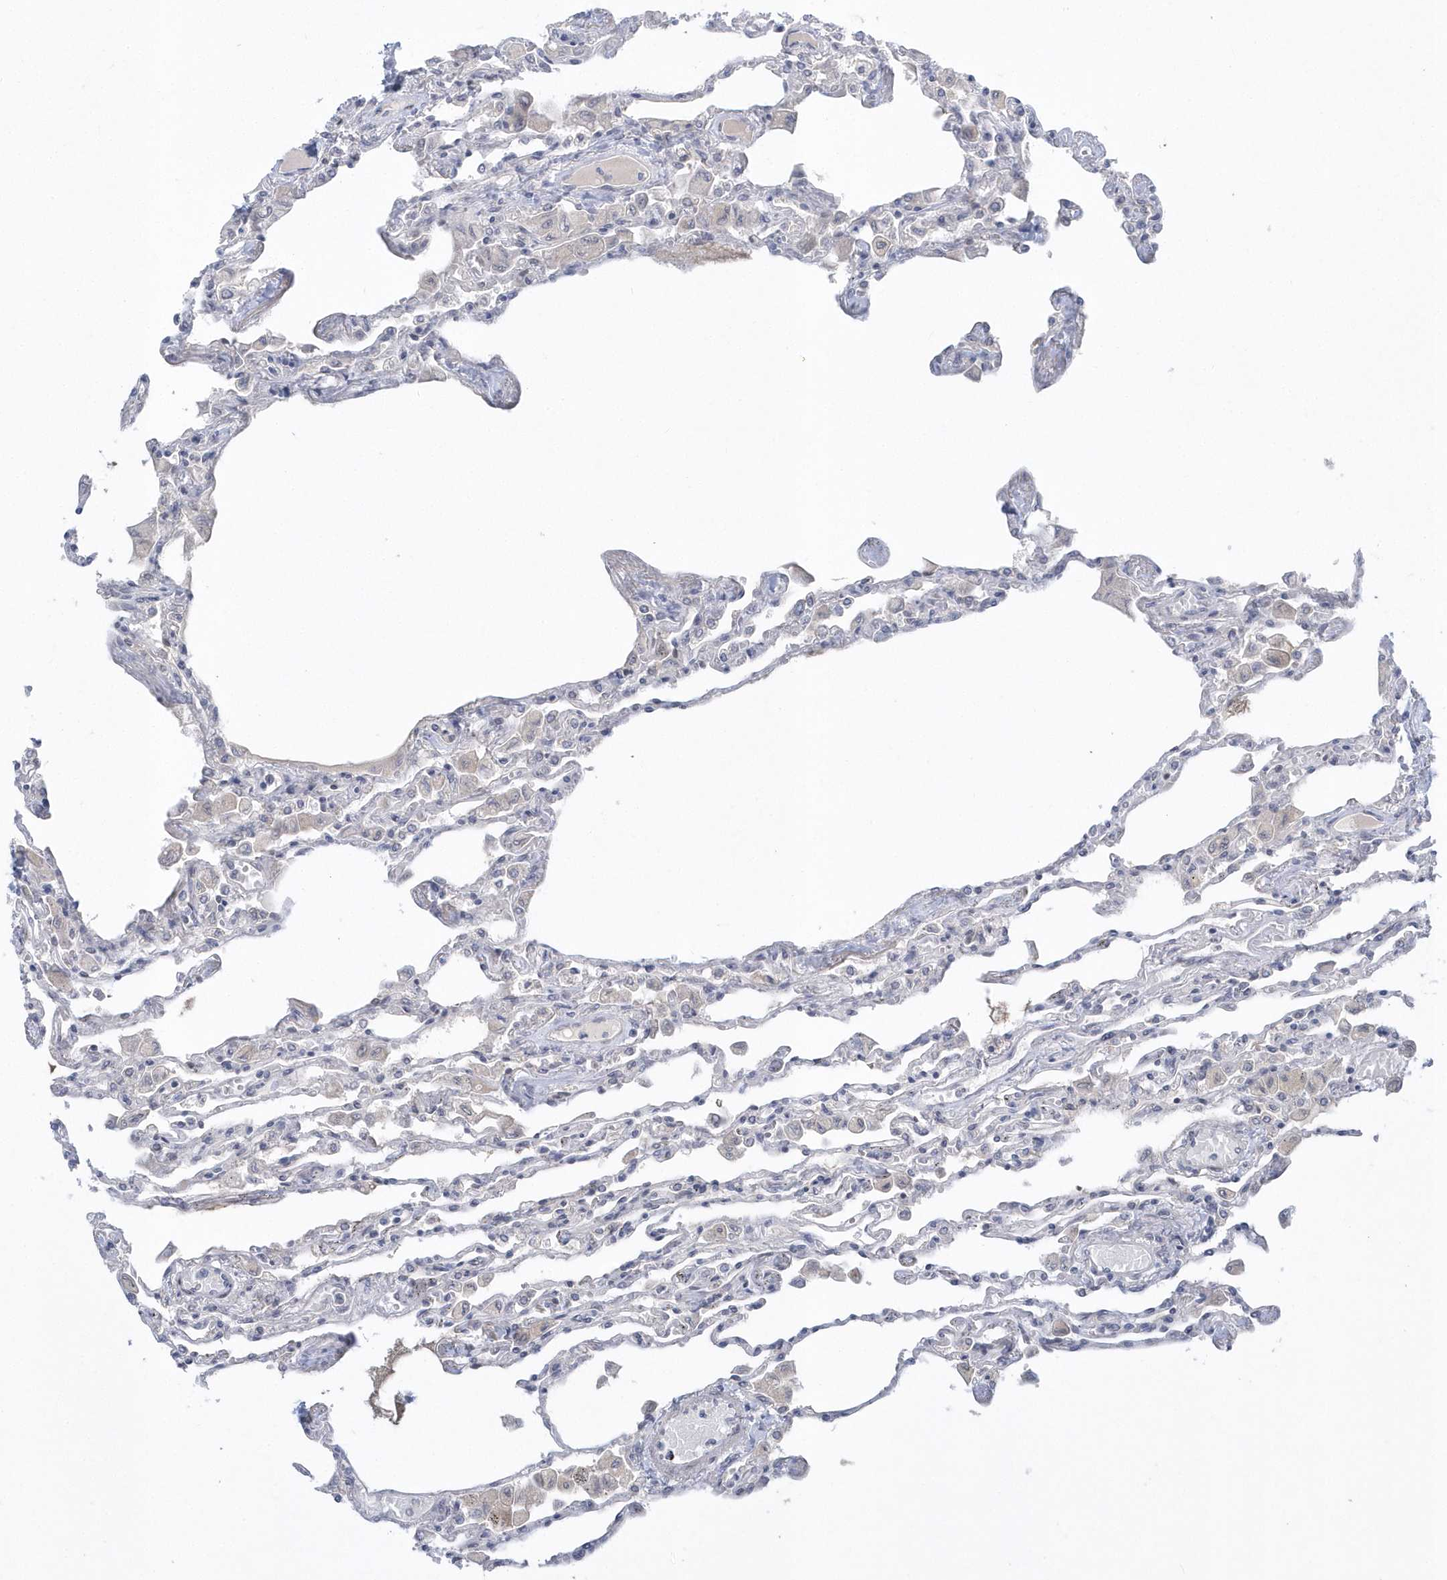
{"staining": {"intensity": "negative", "quantity": "none", "location": "none"}, "tissue": "lung", "cell_type": "Alveolar cells", "image_type": "normal", "snomed": [{"axis": "morphology", "description": "Normal tissue, NOS"}, {"axis": "topography", "description": "Bronchus"}, {"axis": "topography", "description": "Lung"}], "caption": "Alveolar cells are negative for protein expression in unremarkable human lung. (DAB (3,3'-diaminobenzidine) immunohistochemistry, high magnification).", "gene": "ZC3H12D", "patient": {"sex": "female", "age": 49}}